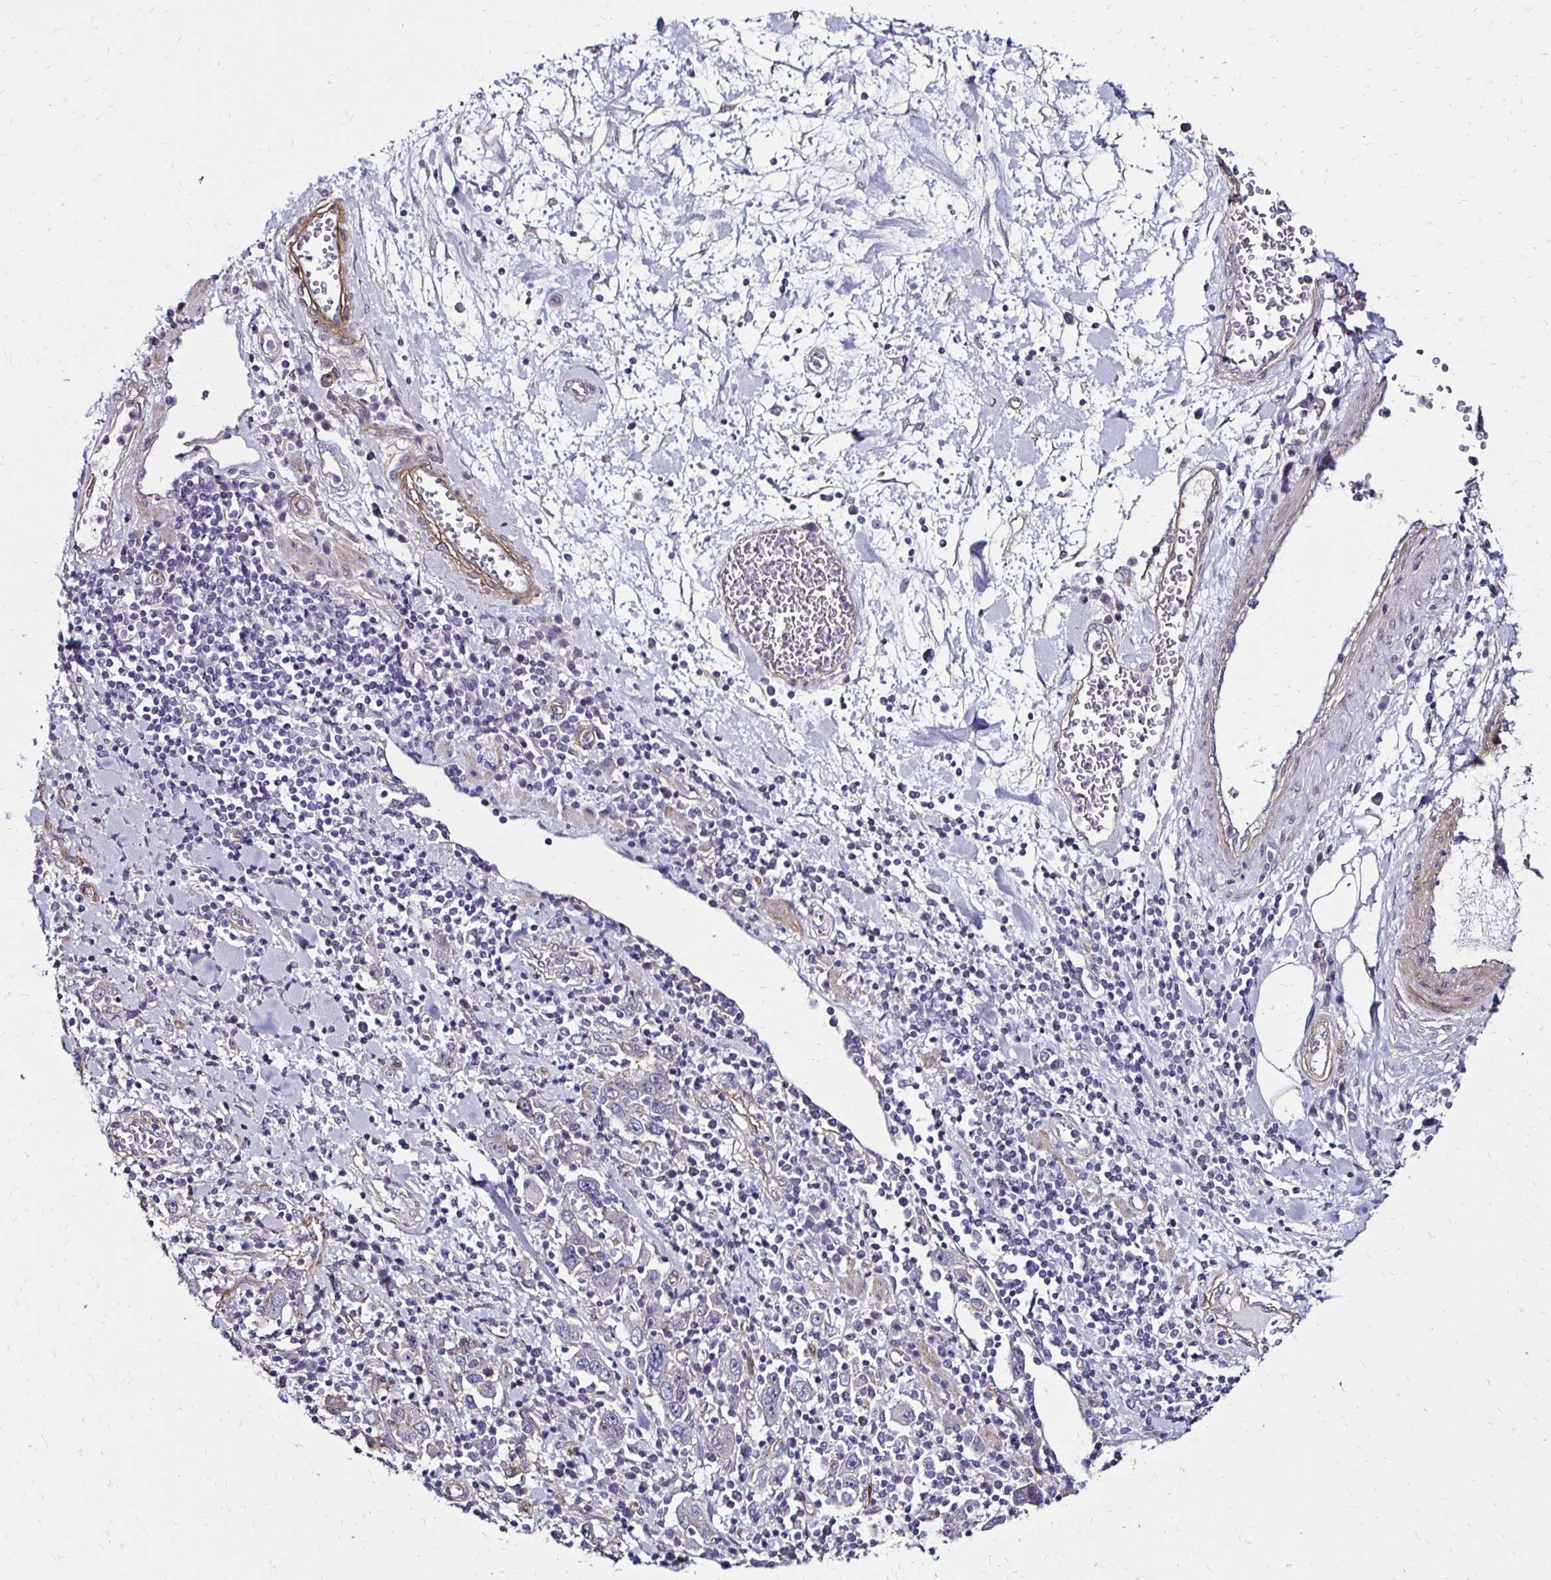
{"staining": {"intensity": "negative", "quantity": "none", "location": "none"}, "tissue": "stomach cancer", "cell_type": "Tumor cells", "image_type": "cancer", "snomed": [{"axis": "morphology", "description": "Normal tissue, NOS"}, {"axis": "morphology", "description": "Adenocarcinoma, NOS"}, {"axis": "topography", "description": "Stomach, upper"}, {"axis": "topography", "description": "Stomach"}], "caption": "Human stomach cancer (adenocarcinoma) stained for a protein using IHC displays no positivity in tumor cells.", "gene": "ITGB1", "patient": {"sex": "male", "age": 59}}